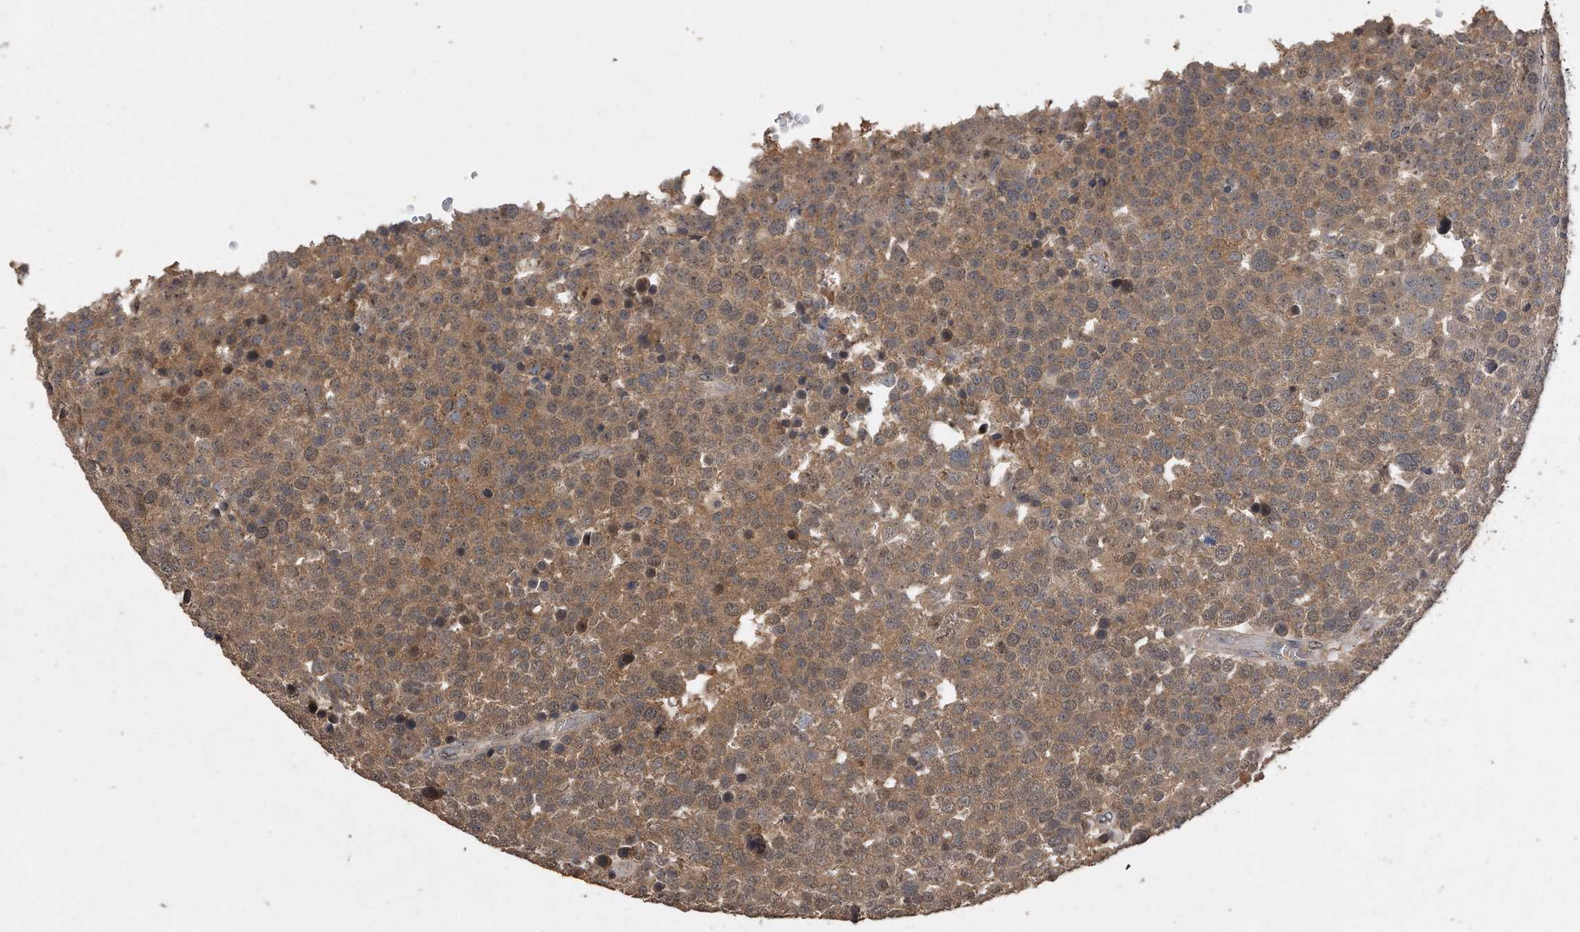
{"staining": {"intensity": "moderate", "quantity": ">75%", "location": "cytoplasmic/membranous,nuclear"}, "tissue": "testis cancer", "cell_type": "Tumor cells", "image_type": "cancer", "snomed": [{"axis": "morphology", "description": "Seminoma, NOS"}, {"axis": "topography", "description": "Testis"}], "caption": "Immunohistochemical staining of human seminoma (testis) reveals medium levels of moderate cytoplasmic/membranous and nuclear expression in approximately >75% of tumor cells. (DAB = brown stain, brightfield microscopy at high magnification).", "gene": "PELO", "patient": {"sex": "male", "age": 71}}